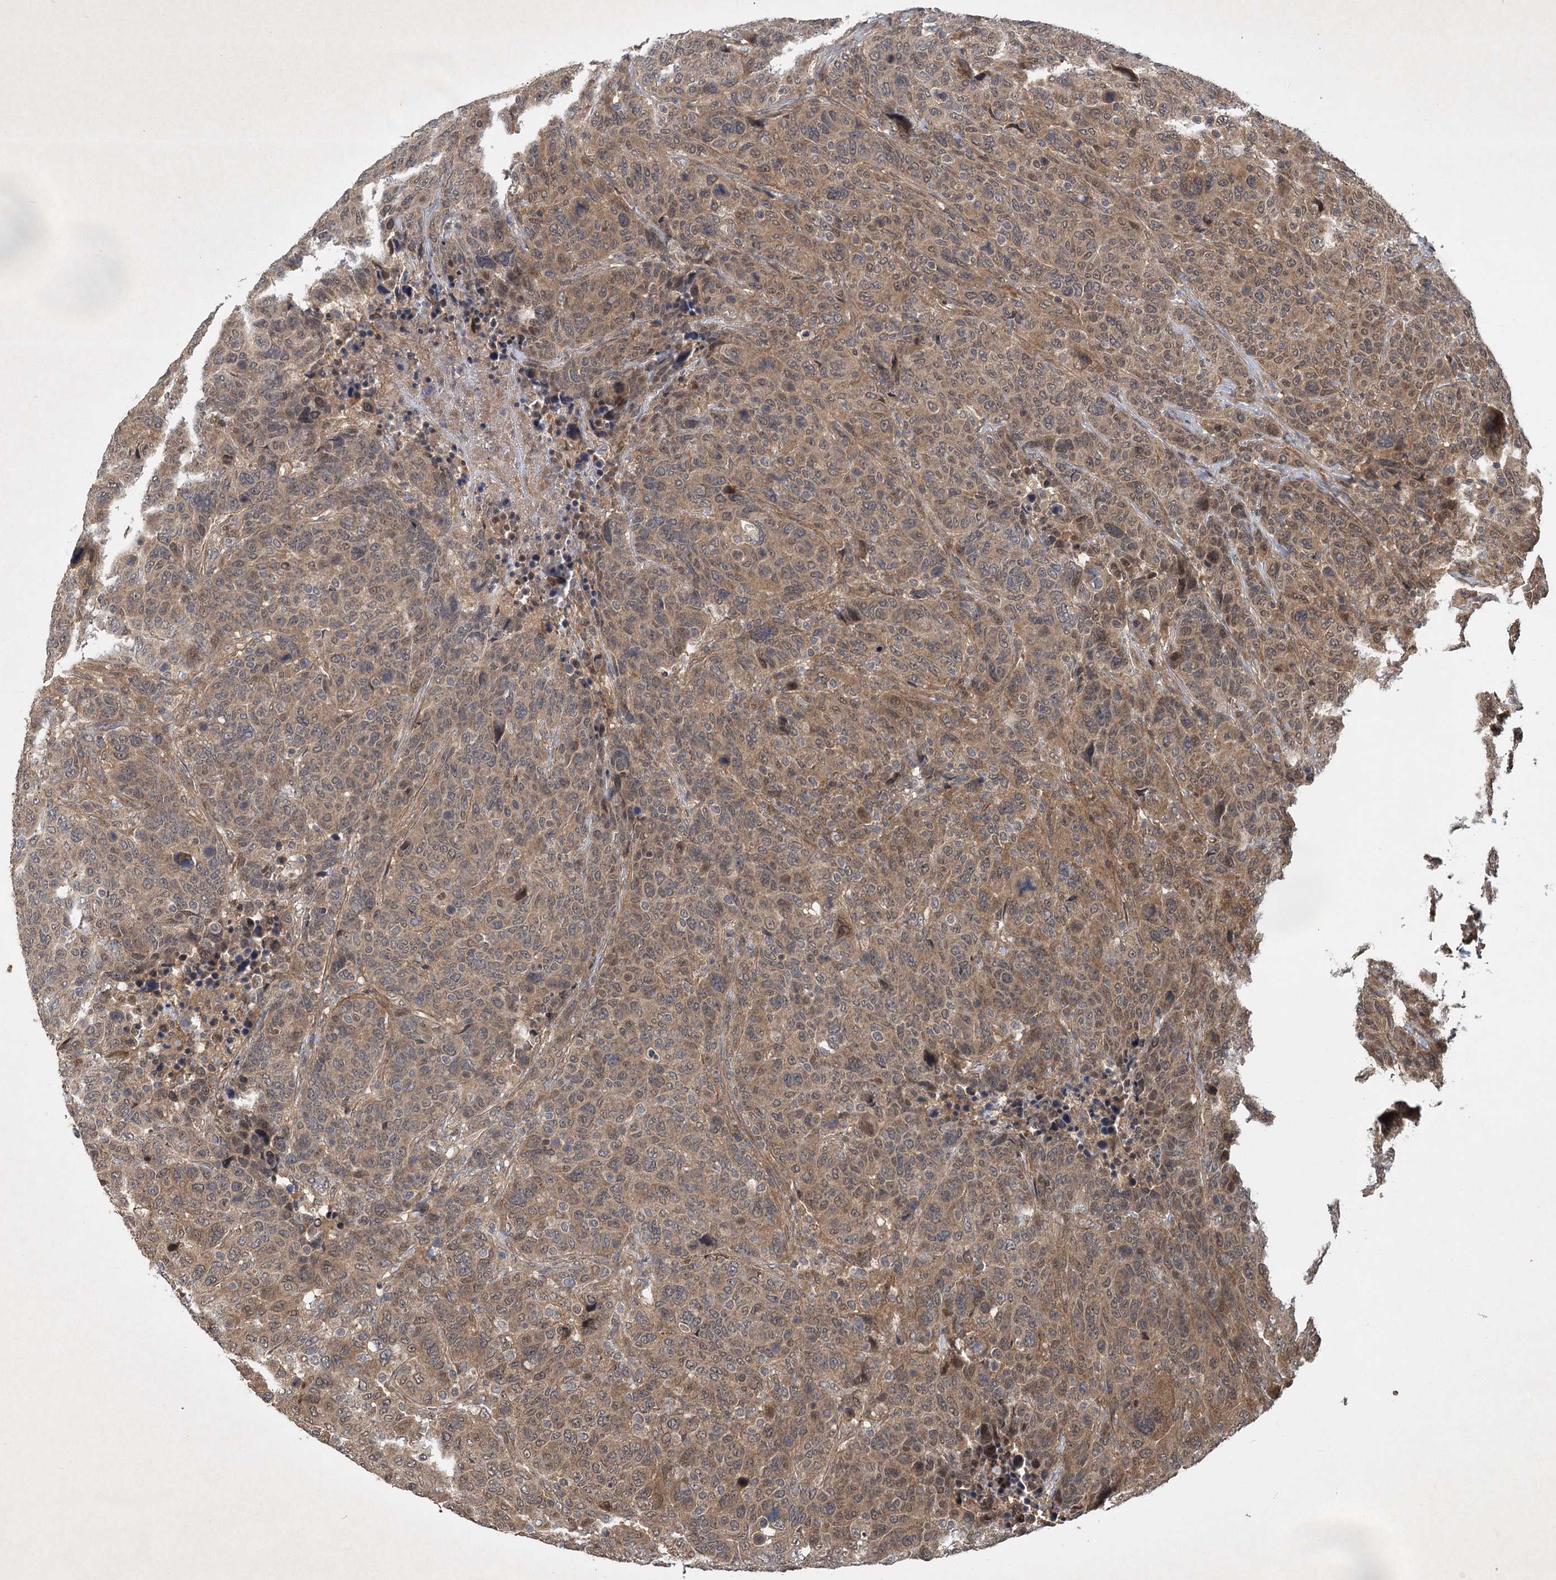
{"staining": {"intensity": "moderate", "quantity": ">75%", "location": "cytoplasmic/membranous"}, "tissue": "breast cancer", "cell_type": "Tumor cells", "image_type": "cancer", "snomed": [{"axis": "morphology", "description": "Duct carcinoma"}, {"axis": "topography", "description": "Breast"}], "caption": "Brown immunohistochemical staining in breast infiltrating ductal carcinoma reveals moderate cytoplasmic/membranous staining in about >75% of tumor cells. The staining is performed using DAB (3,3'-diaminobenzidine) brown chromogen to label protein expression. The nuclei are counter-stained blue using hematoxylin.", "gene": "INSIG2", "patient": {"sex": "female", "age": 37}}